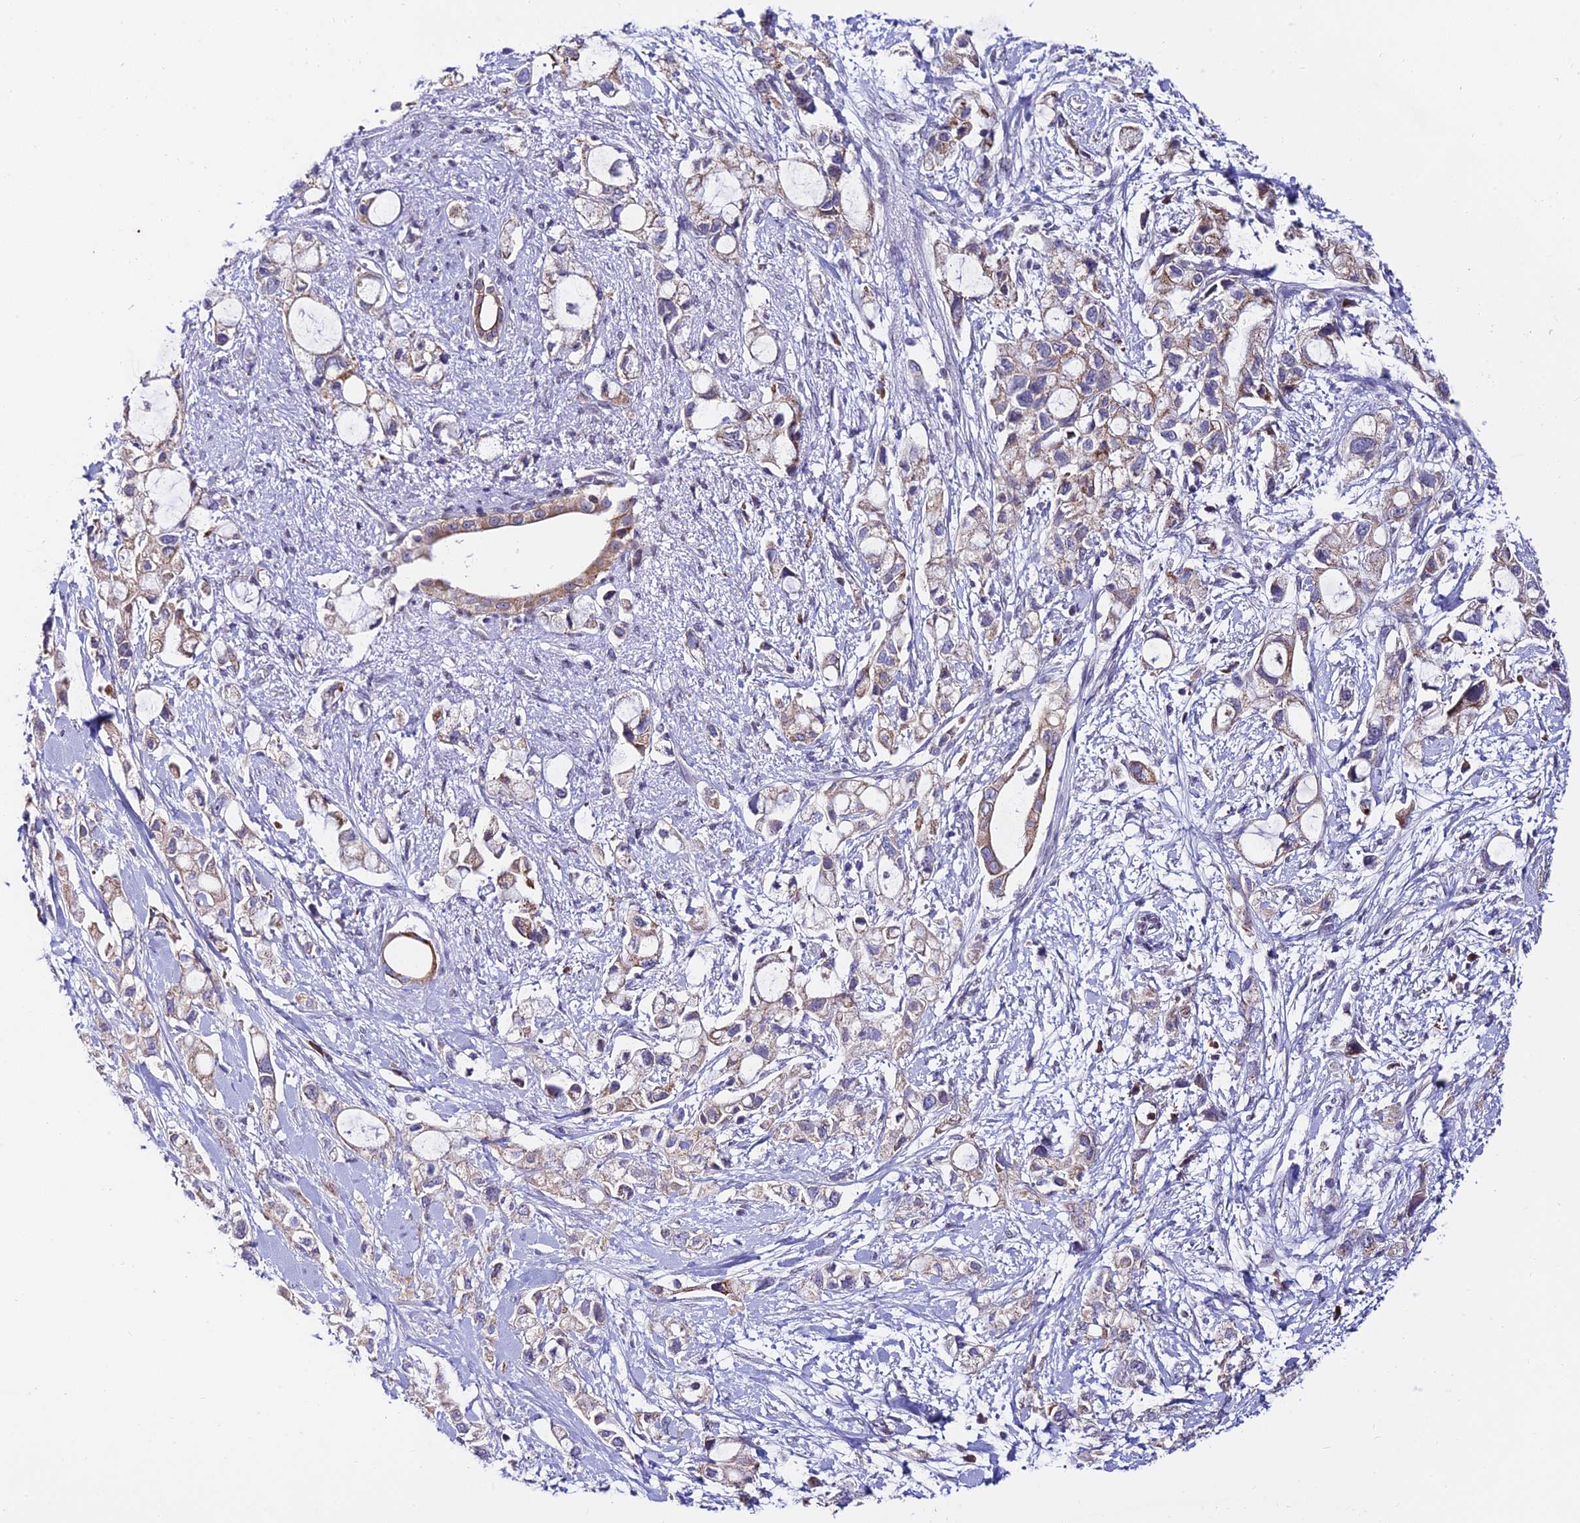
{"staining": {"intensity": "weak", "quantity": "25%-75%", "location": "cytoplasmic/membranous"}, "tissue": "pancreatic cancer", "cell_type": "Tumor cells", "image_type": "cancer", "snomed": [{"axis": "morphology", "description": "Adenocarcinoma, NOS"}, {"axis": "topography", "description": "Pancreas"}], "caption": "Adenocarcinoma (pancreatic) stained with immunohistochemistry (IHC) displays weak cytoplasmic/membranous positivity in approximately 25%-75% of tumor cells.", "gene": "CDNF", "patient": {"sex": "female", "age": 56}}